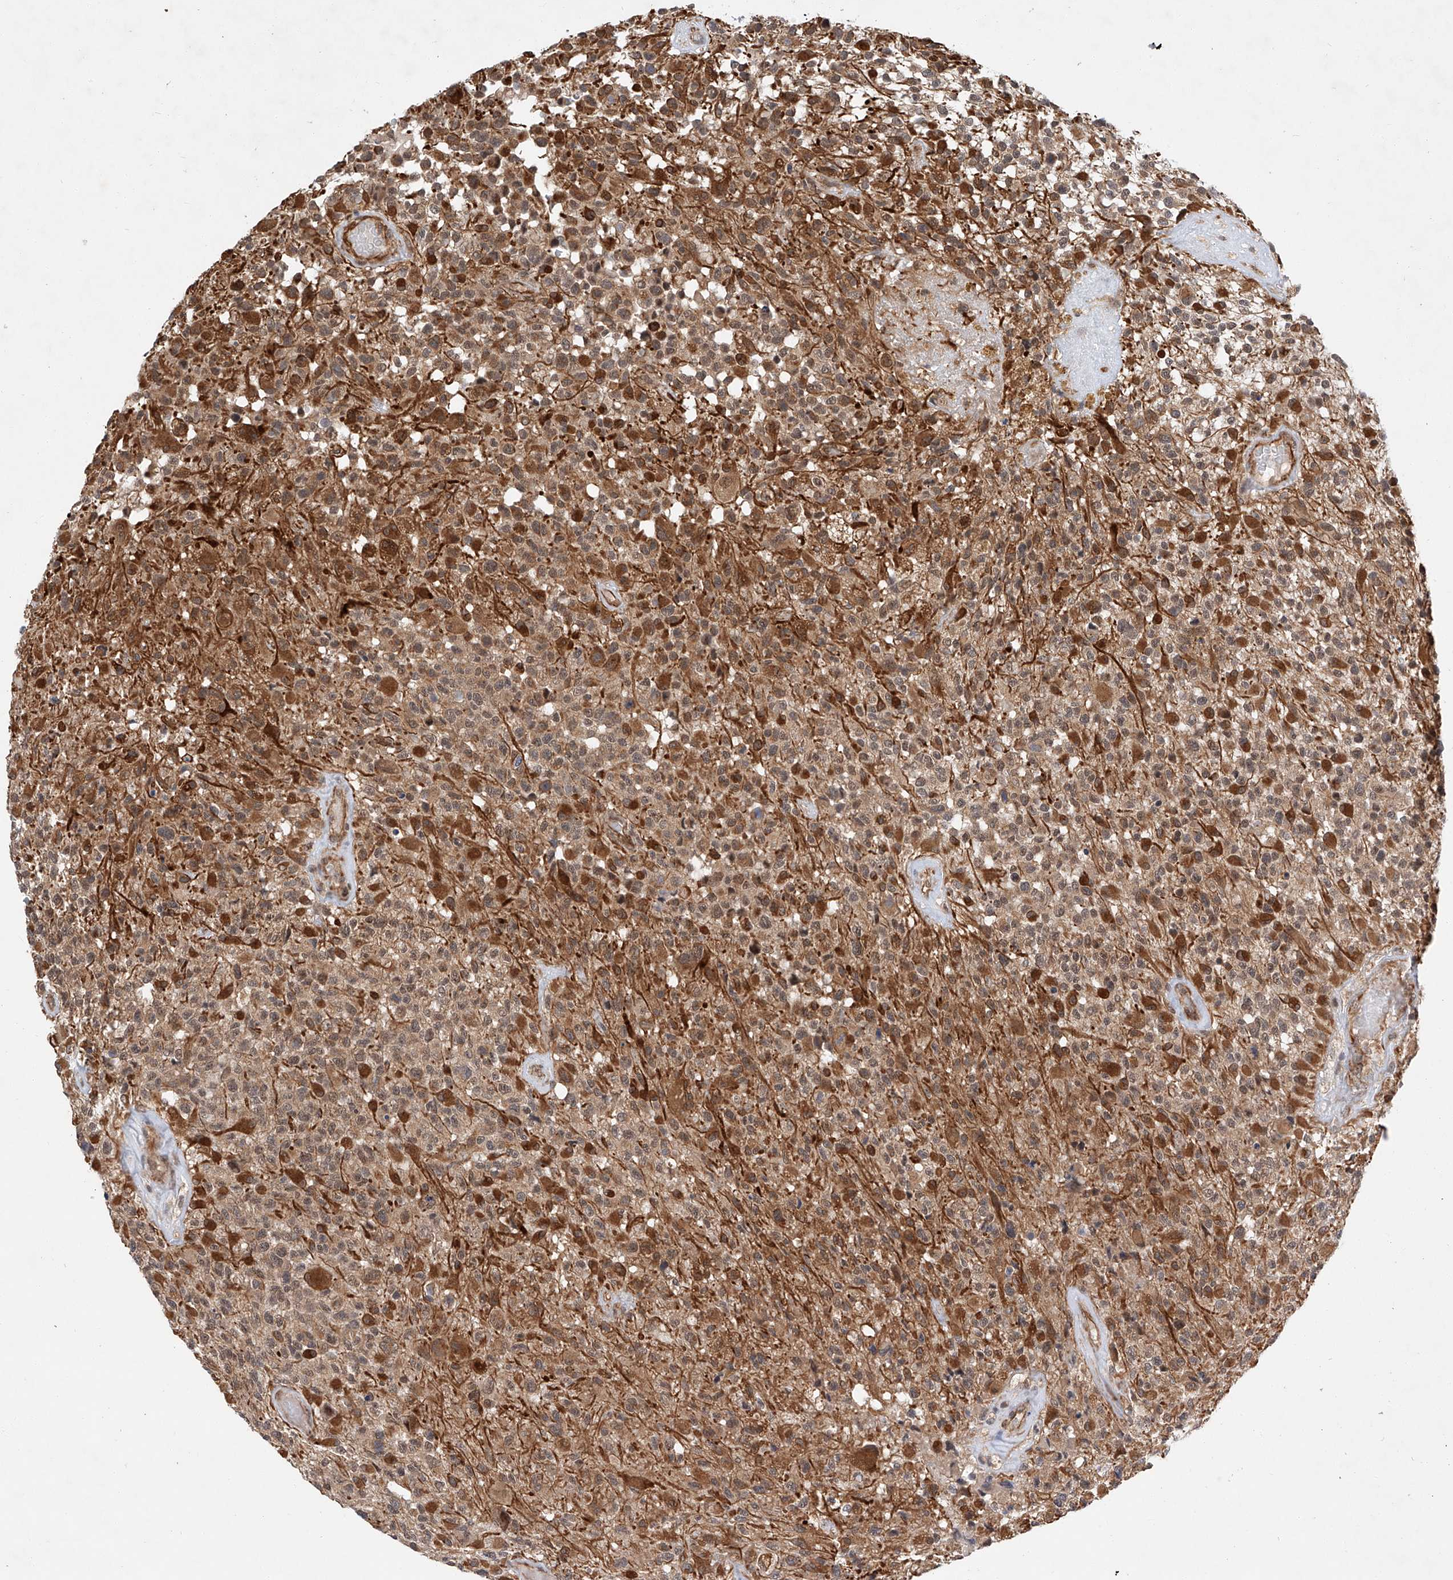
{"staining": {"intensity": "moderate", "quantity": "25%-75%", "location": "cytoplasmic/membranous"}, "tissue": "glioma", "cell_type": "Tumor cells", "image_type": "cancer", "snomed": [{"axis": "morphology", "description": "Glioma, malignant, High grade"}, {"axis": "morphology", "description": "Glioblastoma, NOS"}, {"axis": "topography", "description": "Brain"}], "caption": "Glioblastoma stained for a protein (brown) reveals moderate cytoplasmic/membranous positive positivity in about 25%-75% of tumor cells.", "gene": "AMD1", "patient": {"sex": "male", "age": 60}}